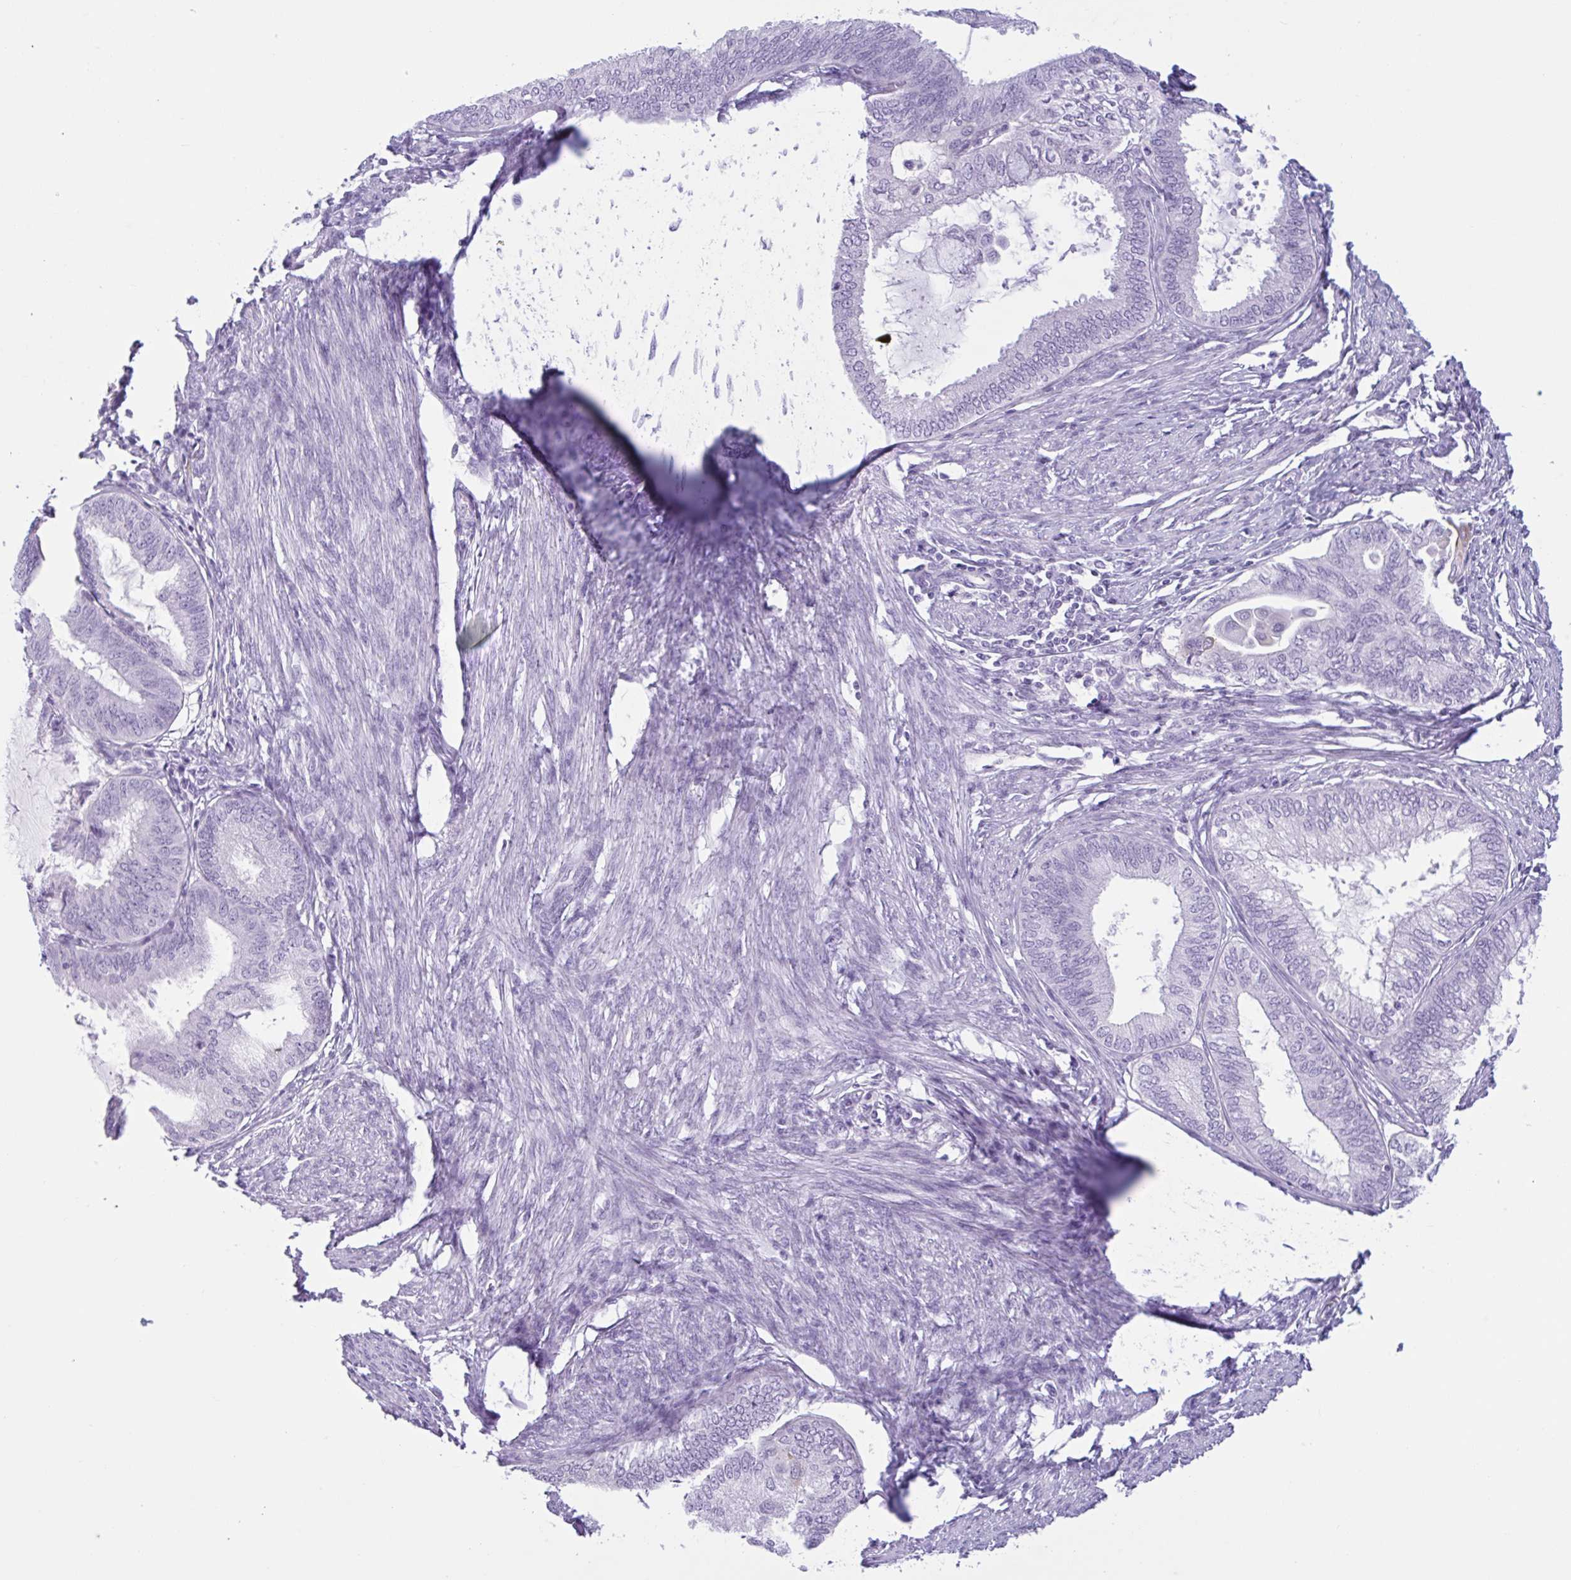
{"staining": {"intensity": "negative", "quantity": "none", "location": "none"}, "tissue": "endometrial cancer", "cell_type": "Tumor cells", "image_type": "cancer", "snomed": [{"axis": "morphology", "description": "Adenocarcinoma, NOS"}, {"axis": "topography", "description": "Endometrium"}], "caption": "A high-resolution histopathology image shows IHC staining of endometrial adenocarcinoma, which exhibits no significant expression in tumor cells. The staining was performed using DAB (3,3'-diaminobenzidine) to visualize the protein expression in brown, while the nuclei were stained in blue with hematoxylin (Magnification: 20x).", "gene": "CTSE", "patient": {"sex": "female", "age": 86}}